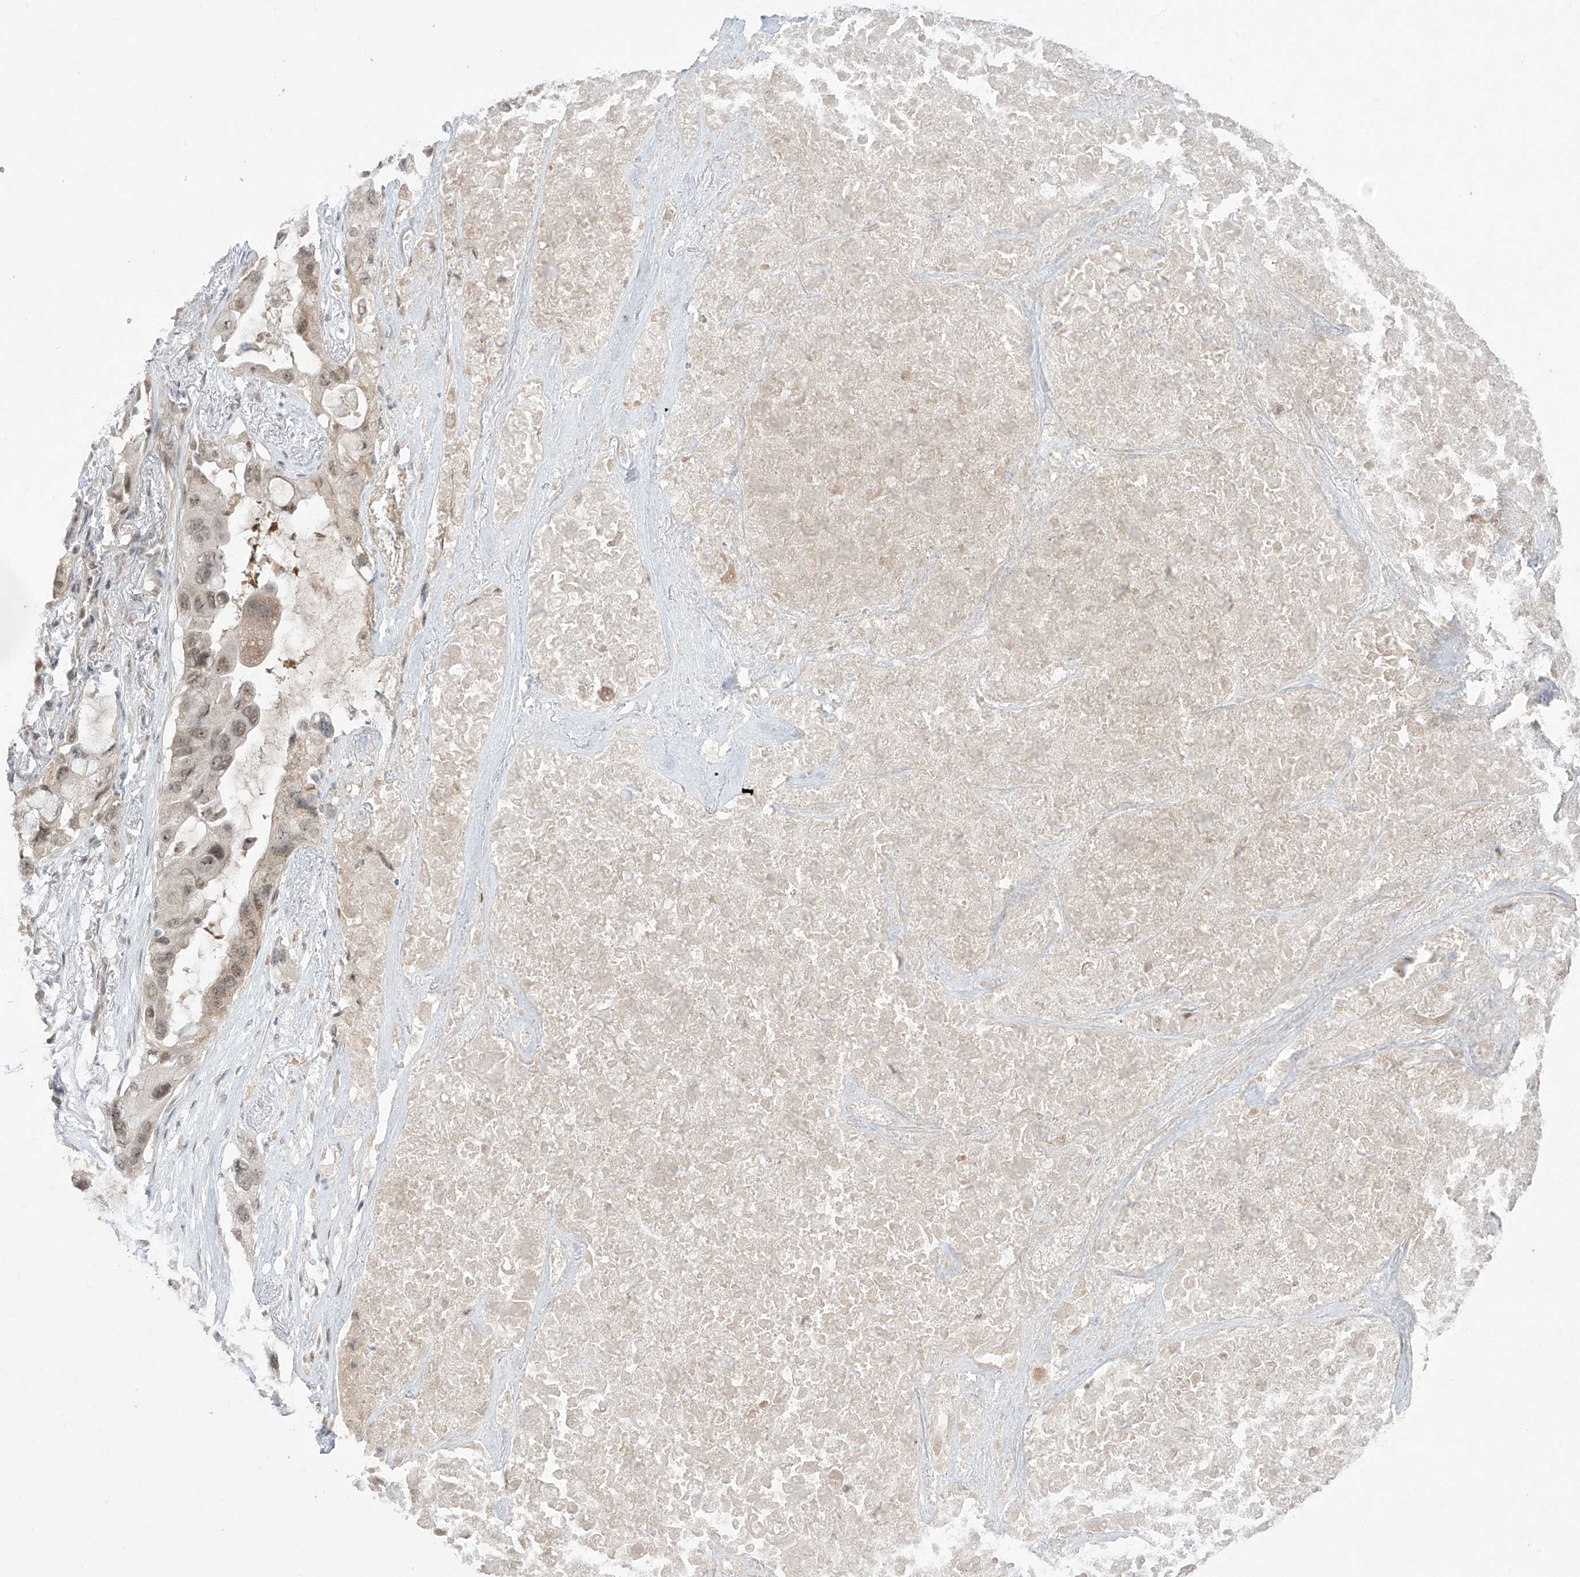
{"staining": {"intensity": "moderate", "quantity": ">75%", "location": "nuclear"}, "tissue": "lung cancer", "cell_type": "Tumor cells", "image_type": "cancer", "snomed": [{"axis": "morphology", "description": "Squamous cell carcinoma, NOS"}, {"axis": "topography", "description": "Lung"}], "caption": "Approximately >75% of tumor cells in squamous cell carcinoma (lung) reveal moderate nuclear protein staining as visualized by brown immunohistochemical staining.", "gene": "OGT", "patient": {"sex": "female", "age": 73}}